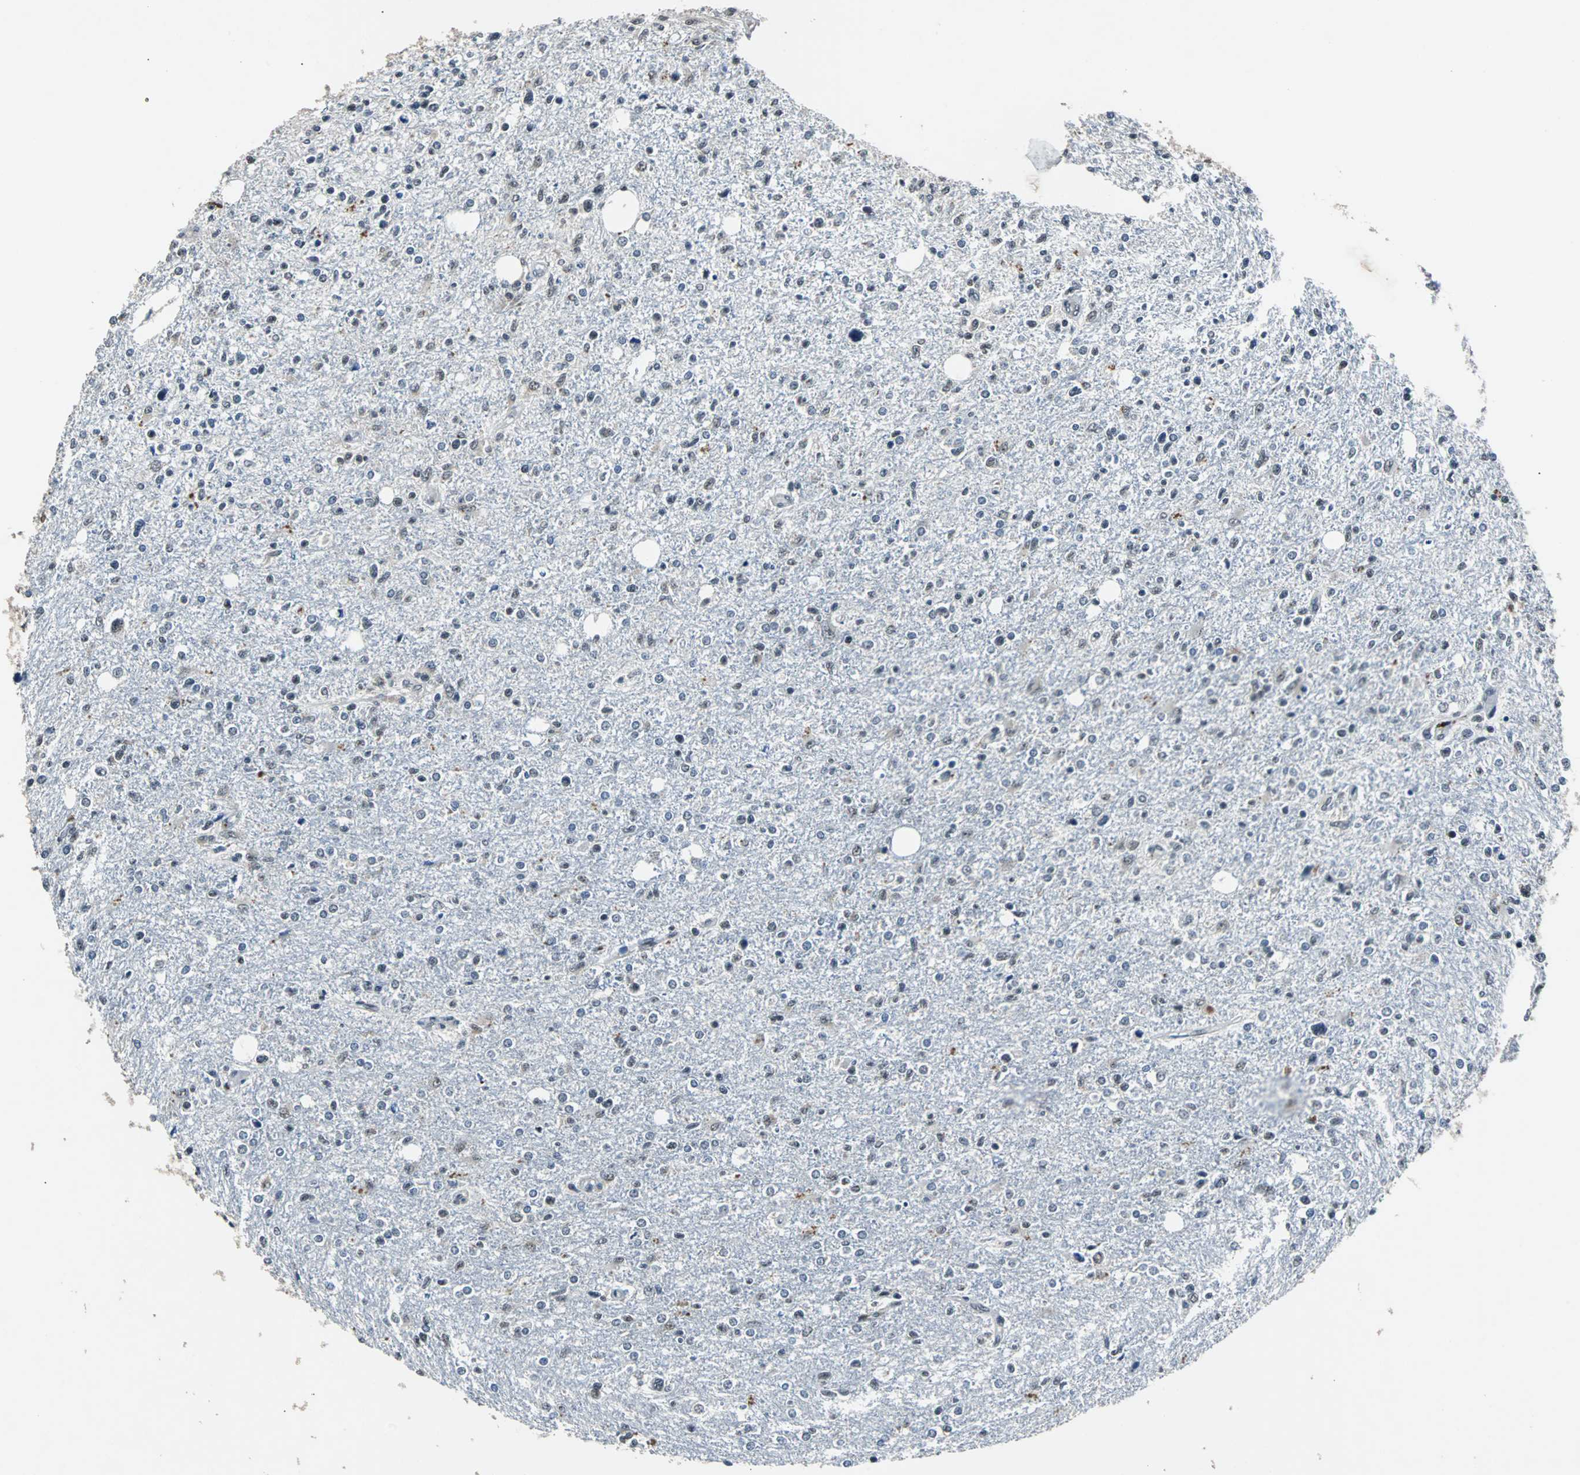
{"staining": {"intensity": "negative", "quantity": "none", "location": "none"}, "tissue": "glioma", "cell_type": "Tumor cells", "image_type": "cancer", "snomed": [{"axis": "morphology", "description": "Glioma, malignant, High grade"}, {"axis": "topography", "description": "Cerebral cortex"}], "caption": "DAB immunohistochemical staining of human glioma exhibits no significant positivity in tumor cells.", "gene": "USP28", "patient": {"sex": "male", "age": 76}}